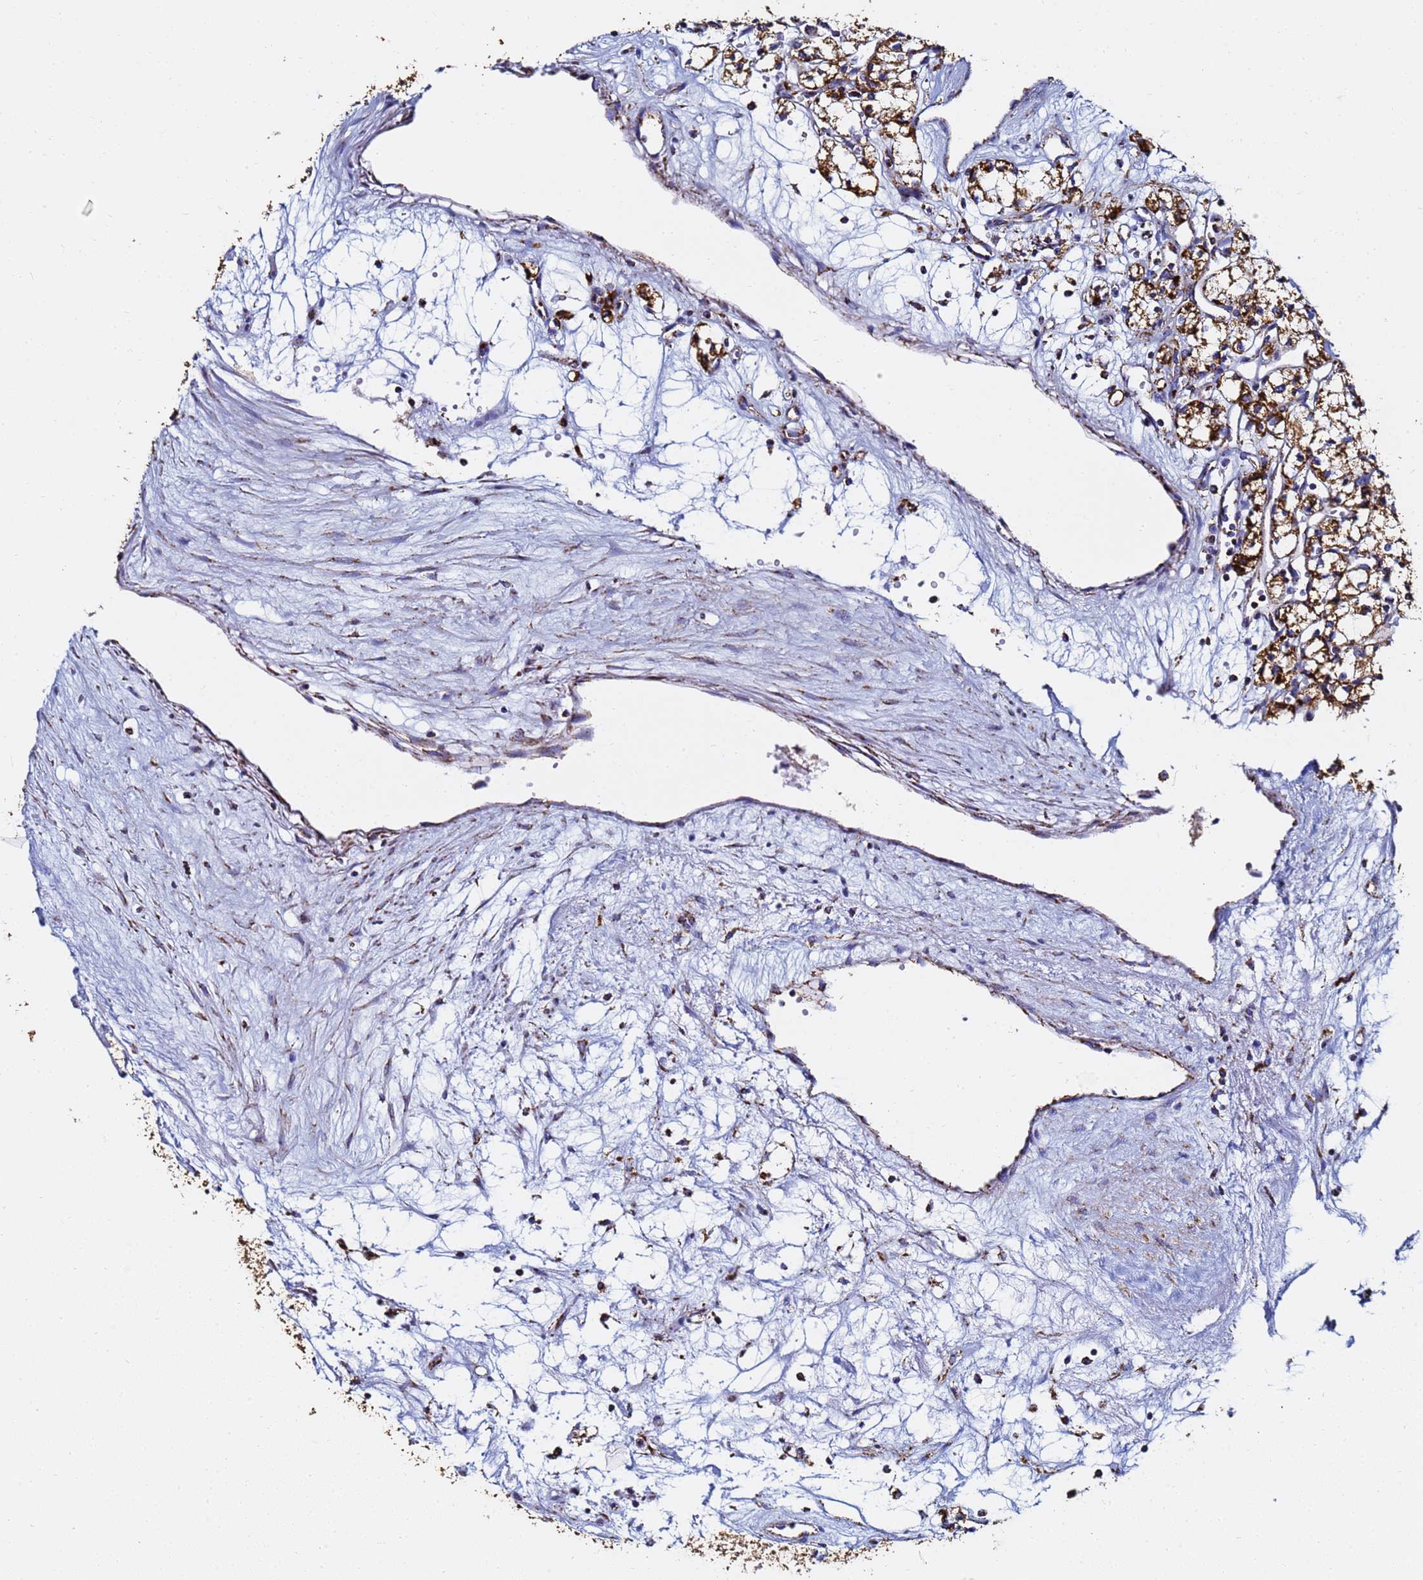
{"staining": {"intensity": "strong", "quantity": ">75%", "location": "cytoplasmic/membranous"}, "tissue": "renal cancer", "cell_type": "Tumor cells", "image_type": "cancer", "snomed": [{"axis": "morphology", "description": "Adenocarcinoma, NOS"}, {"axis": "topography", "description": "Kidney"}], "caption": "This micrograph displays immunohistochemistry (IHC) staining of human renal adenocarcinoma, with high strong cytoplasmic/membranous expression in approximately >75% of tumor cells.", "gene": "PHB2", "patient": {"sex": "male", "age": 59}}